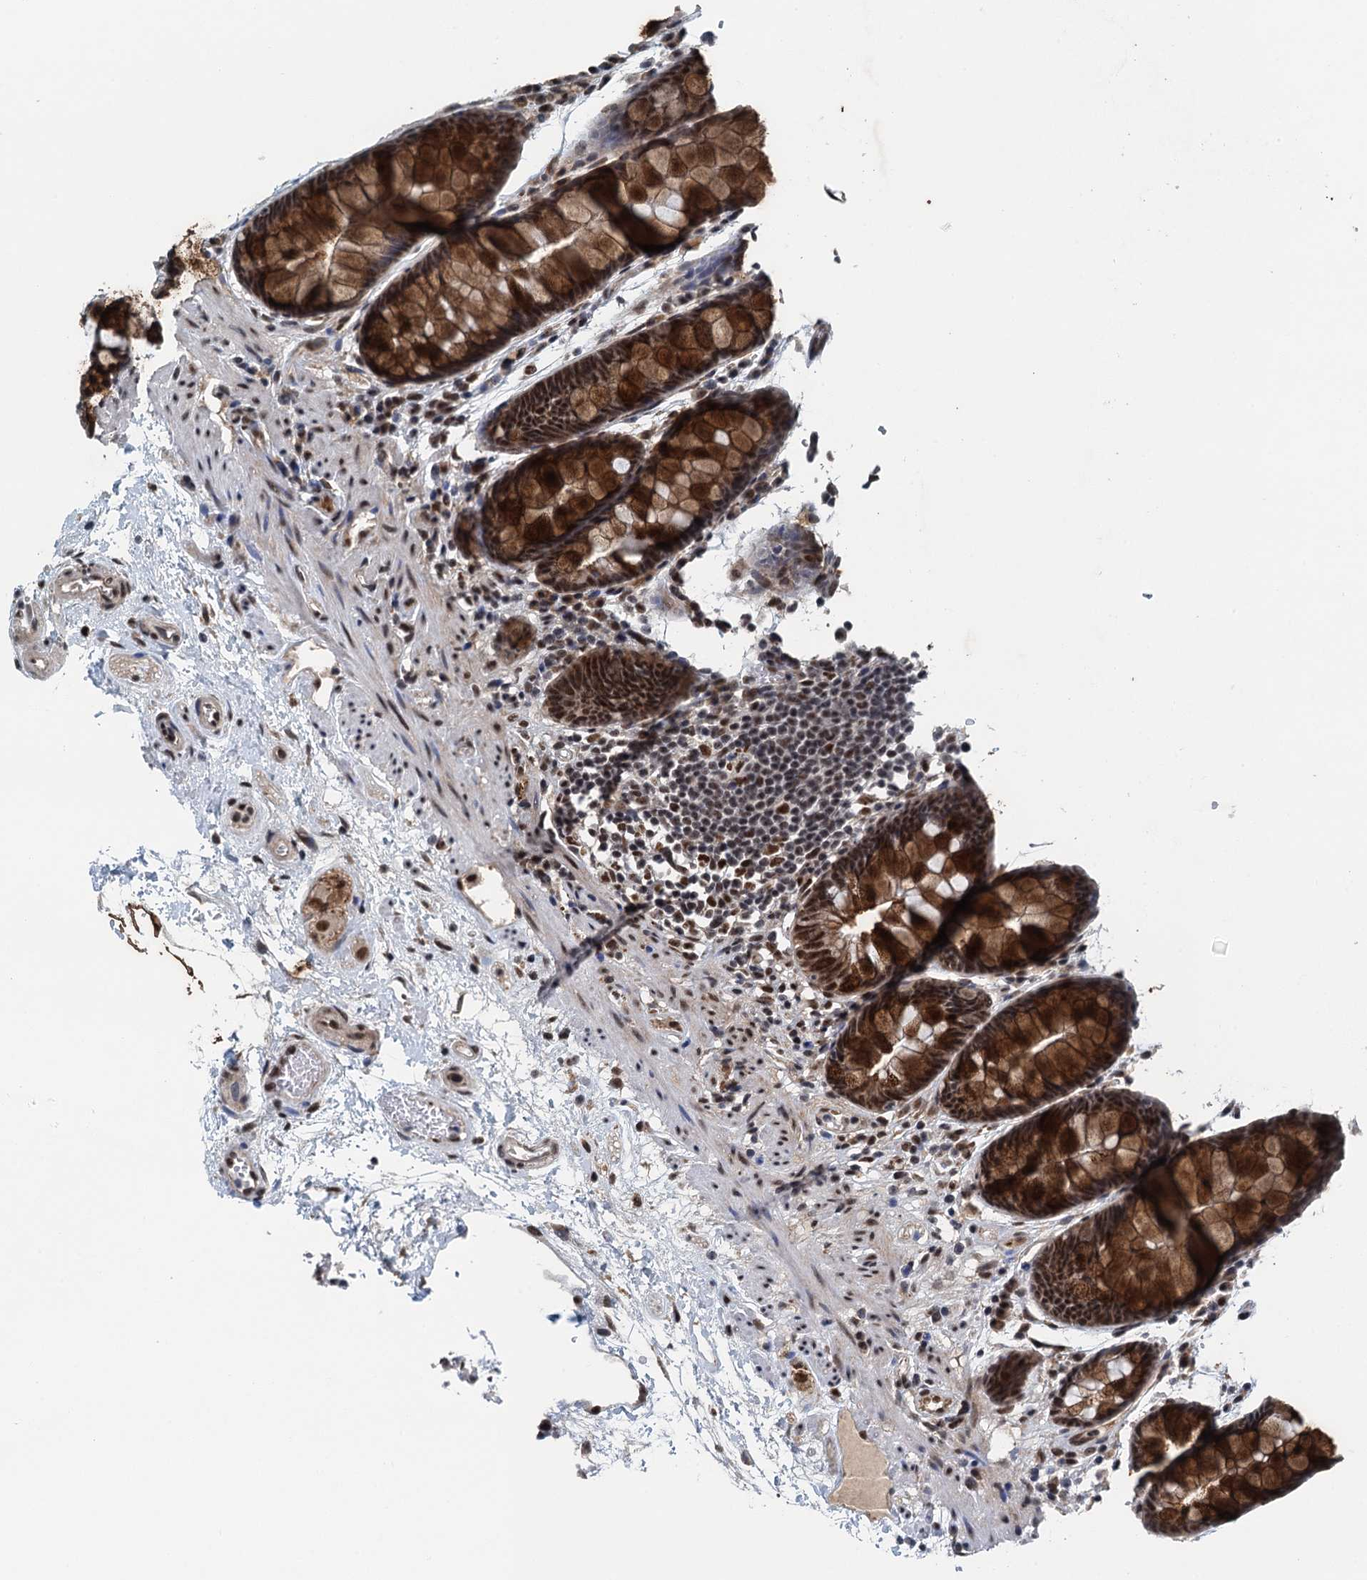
{"staining": {"intensity": "strong", "quantity": ">75%", "location": "cytoplasmic/membranous,nuclear"}, "tissue": "rectum", "cell_type": "Glandular cells", "image_type": "normal", "snomed": [{"axis": "morphology", "description": "Normal tissue, NOS"}, {"axis": "topography", "description": "Rectum"}], "caption": "High-magnification brightfield microscopy of normal rectum stained with DAB (brown) and counterstained with hematoxylin (blue). glandular cells exhibit strong cytoplasmic/membranous,nuclear positivity is appreciated in about>75% of cells.", "gene": "MTA3", "patient": {"sex": "male", "age": 64}}